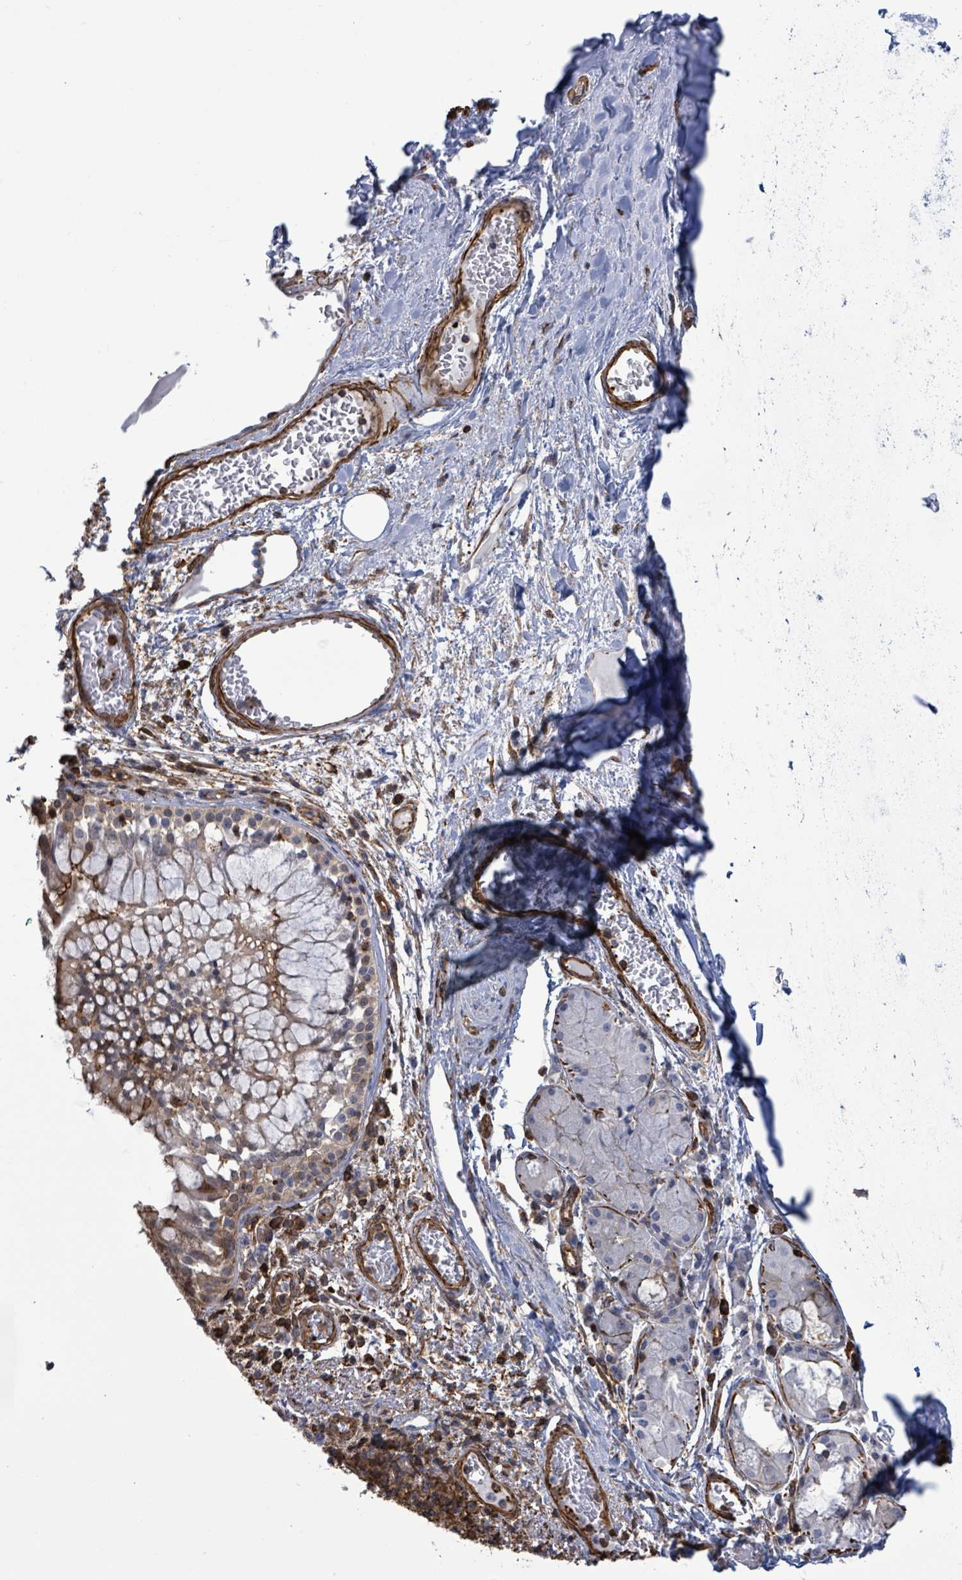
{"staining": {"intensity": "weak", "quantity": "25%-75%", "location": "cytoplasmic/membranous"}, "tissue": "bronchus", "cell_type": "Respiratory epithelial cells", "image_type": "normal", "snomed": [{"axis": "morphology", "description": "Normal tissue, NOS"}, {"axis": "topography", "description": "Cartilage tissue"}, {"axis": "topography", "description": "Bronchus"}], "caption": "Immunohistochemical staining of unremarkable human bronchus reveals low levels of weak cytoplasmic/membranous staining in about 25%-75% of respiratory epithelial cells.", "gene": "PRKRIP1", "patient": {"sex": "male", "age": 63}}